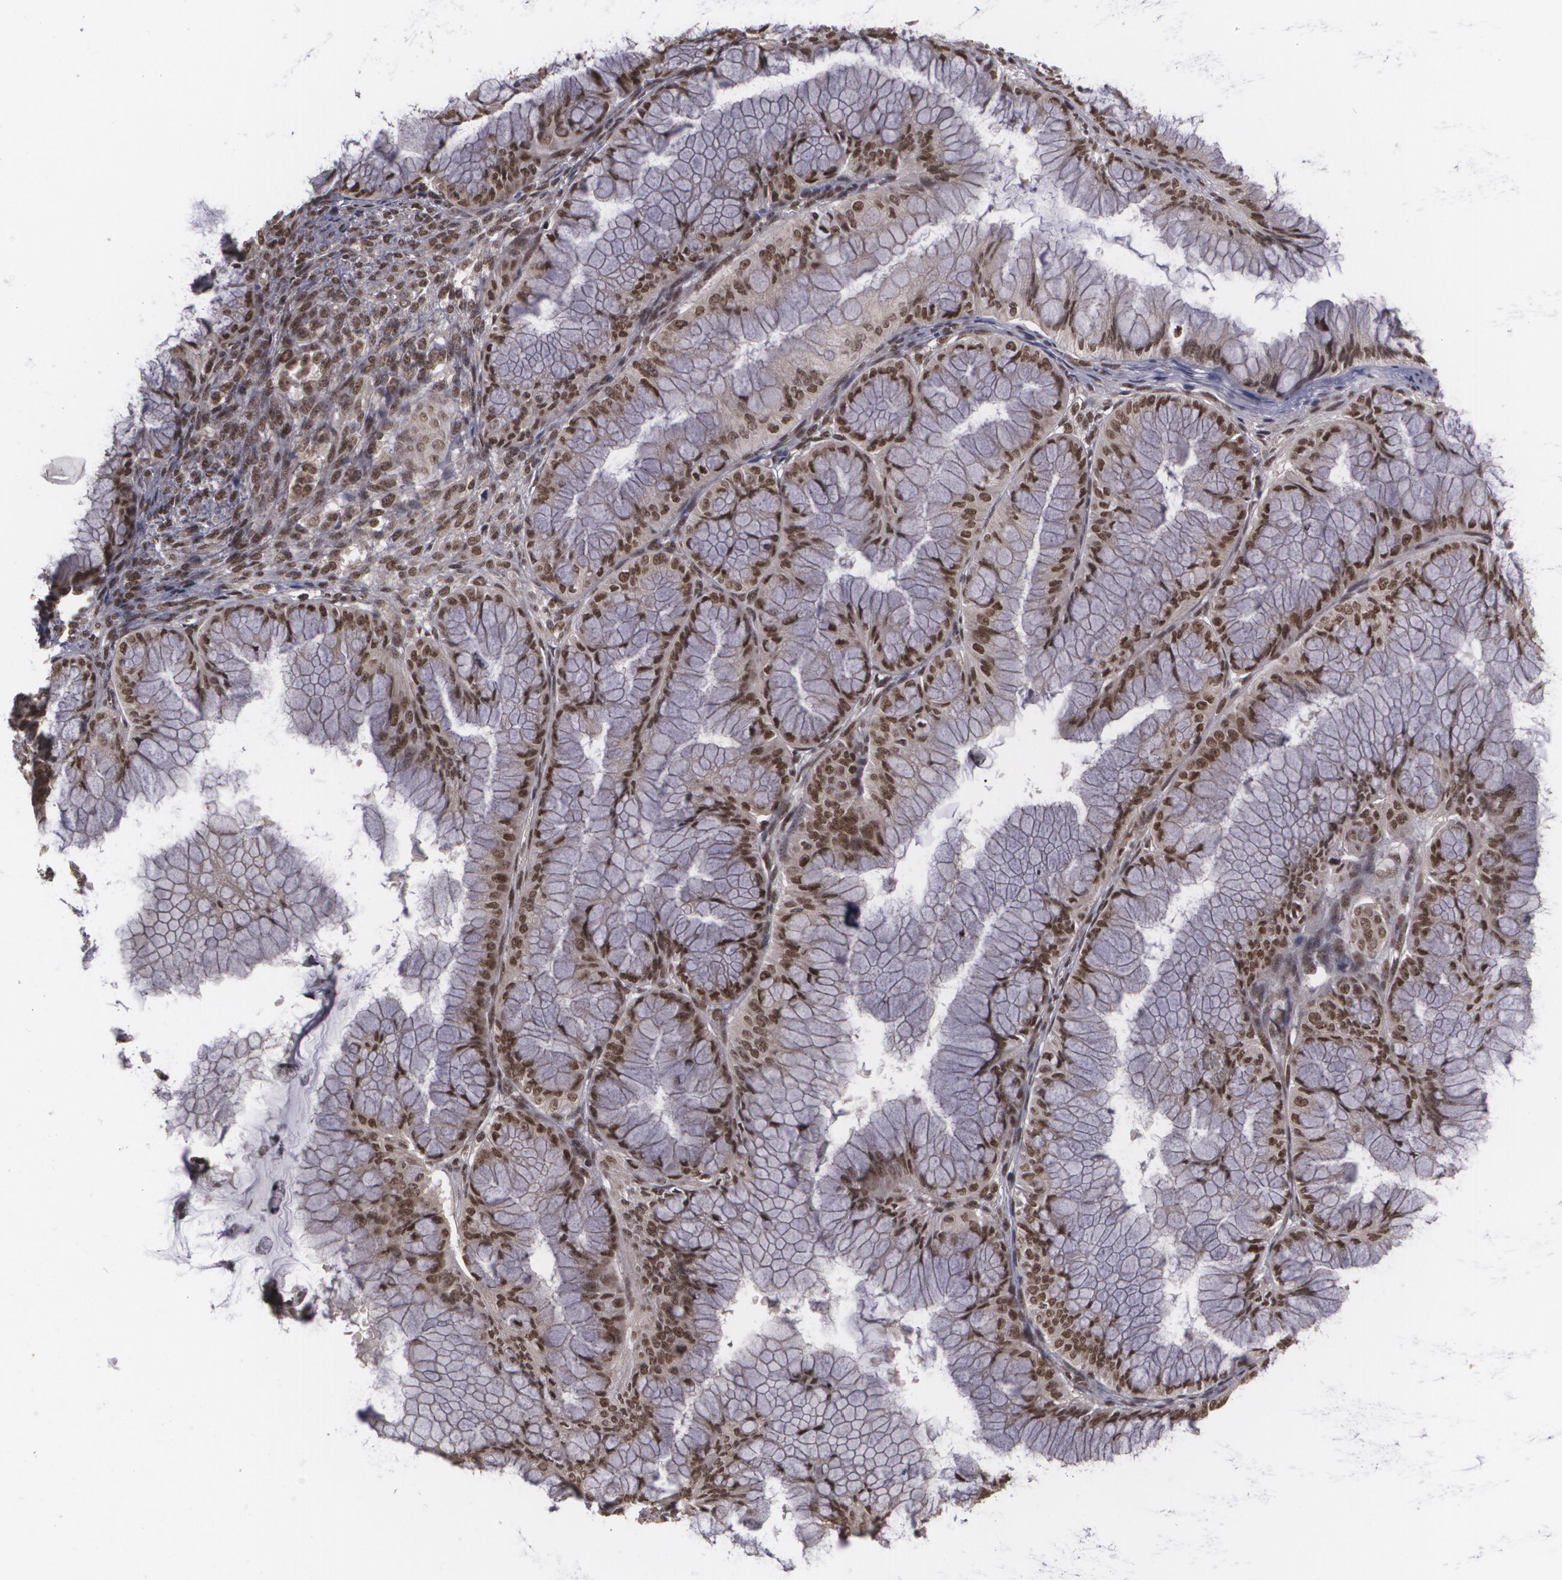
{"staining": {"intensity": "strong", "quantity": ">75%", "location": "nuclear"}, "tissue": "ovarian cancer", "cell_type": "Tumor cells", "image_type": "cancer", "snomed": [{"axis": "morphology", "description": "Cystadenocarcinoma, mucinous, NOS"}, {"axis": "topography", "description": "Ovary"}], "caption": "This histopathology image exhibits immunohistochemistry (IHC) staining of ovarian cancer, with high strong nuclear expression in approximately >75% of tumor cells.", "gene": "RXRB", "patient": {"sex": "female", "age": 63}}